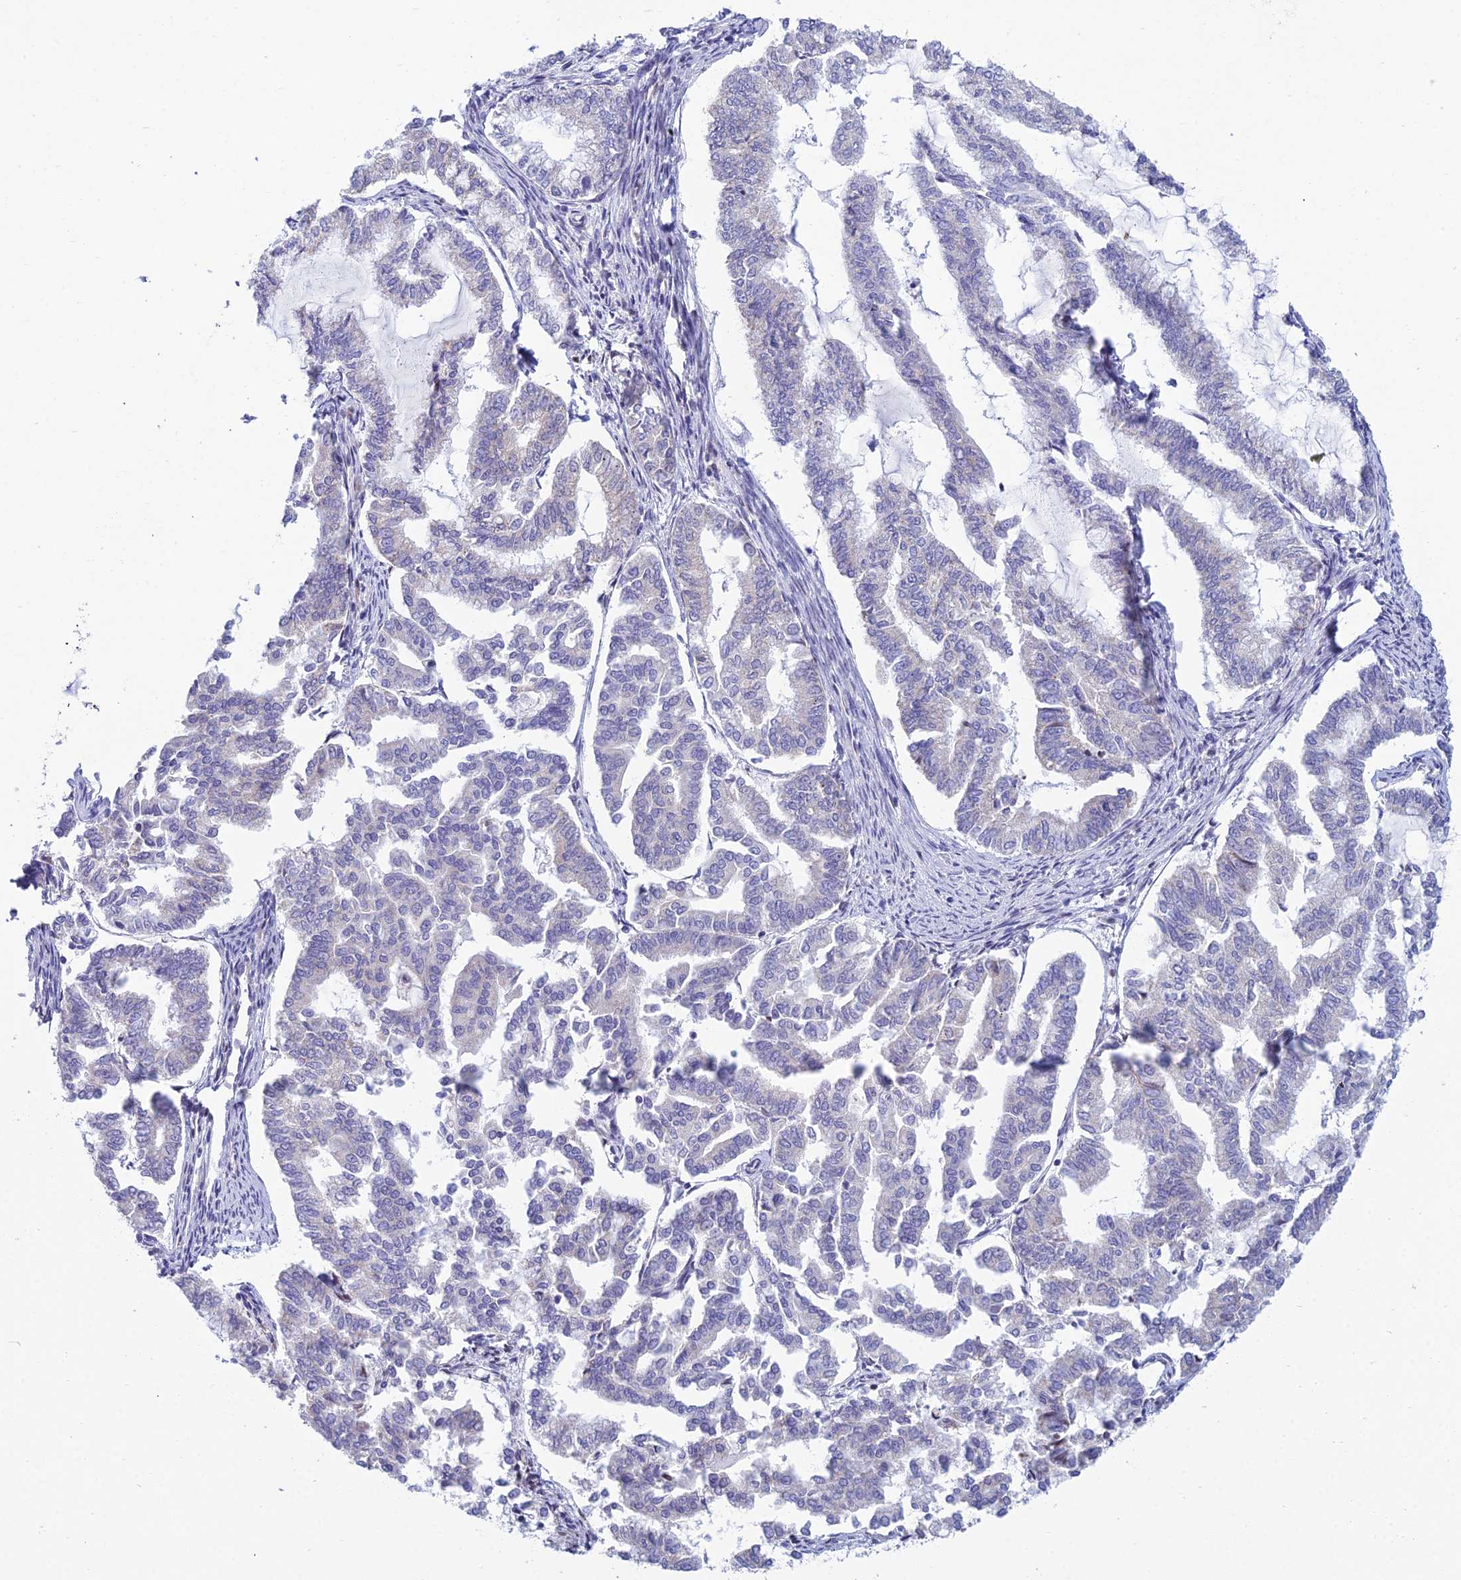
{"staining": {"intensity": "negative", "quantity": "none", "location": "none"}, "tissue": "endometrial cancer", "cell_type": "Tumor cells", "image_type": "cancer", "snomed": [{"axis": "morphology", "description": "Adenocarcinoma, NOS"}, {"axis": "topography", "description": "Endometrium"}], "caption": "An IHC histopathology image of endometrial cancer (adenocarcinoma) is shown. There is no staining in tumor cells of endometrial cancer (adenocarcinoma).", "gene": "PRR13", "patient": {"sex": "female", "age": 79}}